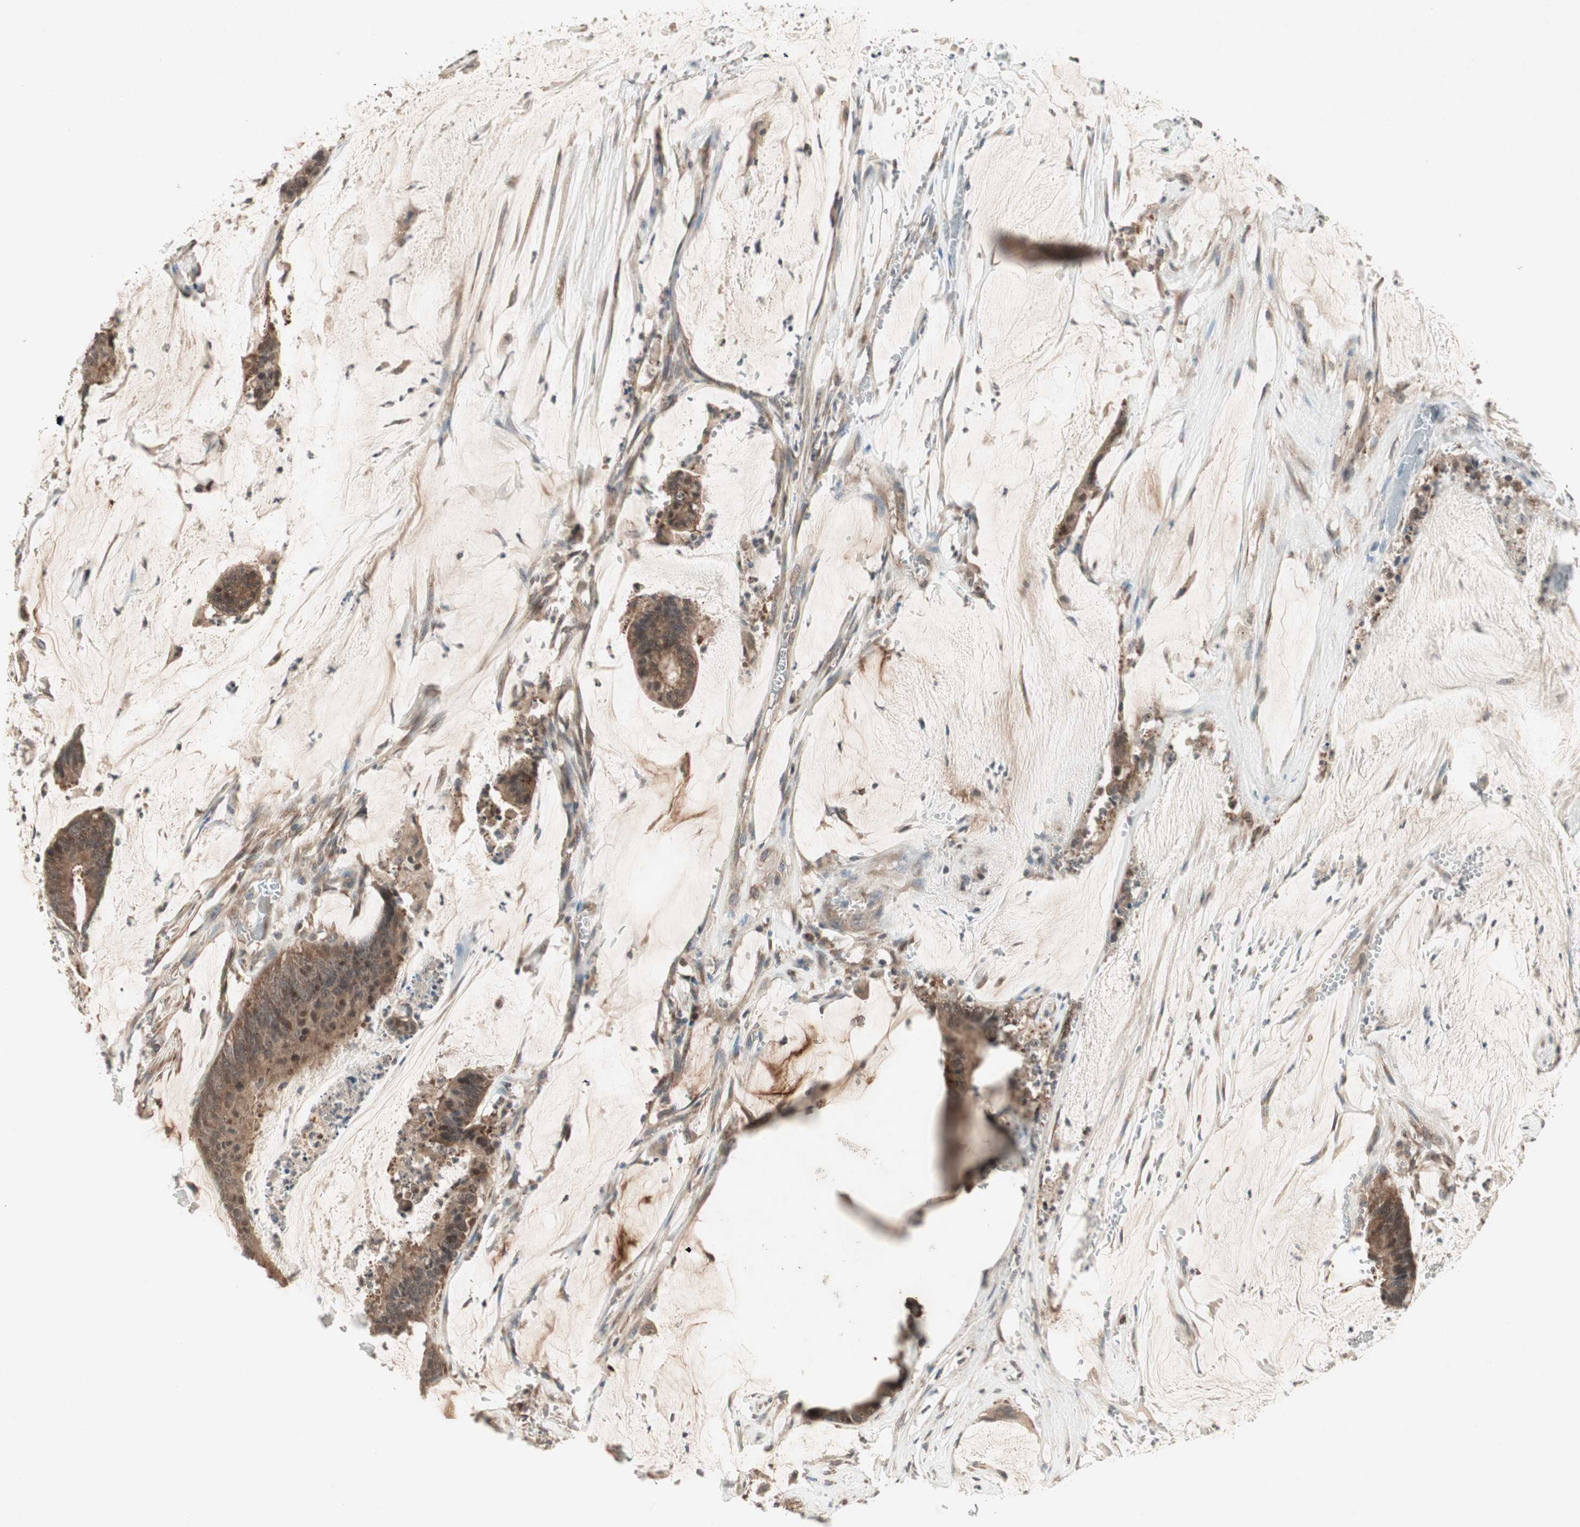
{"staining": {"intensity": "moderate", "quantity": ">75%", "location": "cytoplasmic/membranous,nuclear"}, "tissue": "colorectal cancer", "cell_type": "Tumor cells", "image_type": "cancer", "snomed": [{"axis": "morphology", "description": "Adenocarcinoma, NOS"}, {"axis": "topography", "description": "Rectum"}], "caption": "A medium amount of moderate cytoplasmic/membranous and nuclear staining is identified in about >75% of tumor cells in adenocarcinoma (colorectal) tissue.", "gene": "IRS1", "patient": {"sex": "female", "age": 66}}